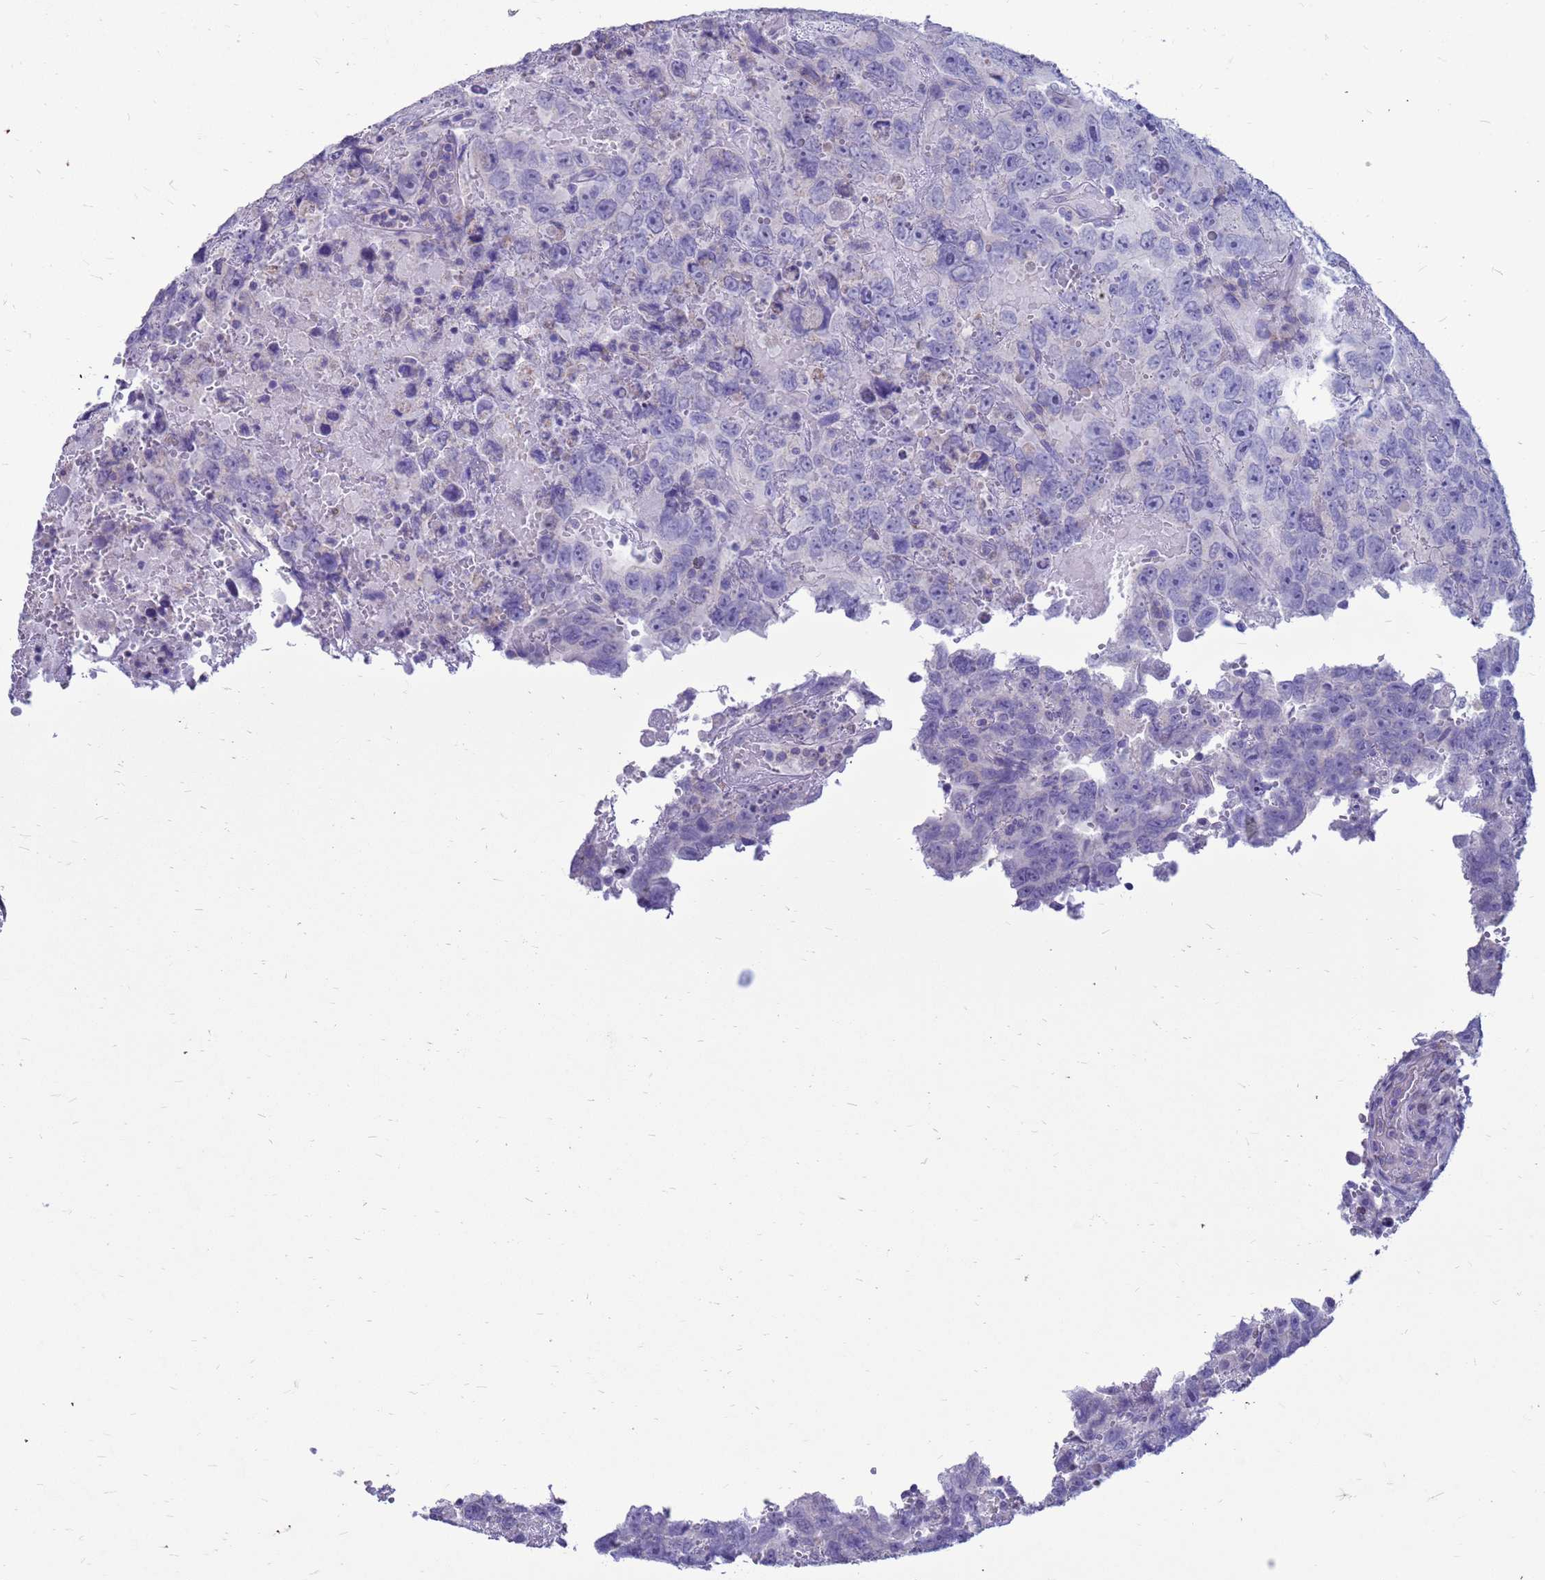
{"staining": {"intensity": "negative", "quantity": "none", "location": "none"}, "tissue": "testis cancer", "cell_type": "Tumor cells", "image_type": "cancer", "snomed": [{"axis": "morphology", "description": "Carcinoma, Embryonal, NOS"}, {"axis": "topography", "description": "Testis"}], "caption": "Embryonal carcinoma (testis) was stained to show a protein in brown. There is no significant expression in tumor cells. Nuclei are stained in blue.", "gene": "PDE10A", "patient": {"sex": "male", "age": 45}}